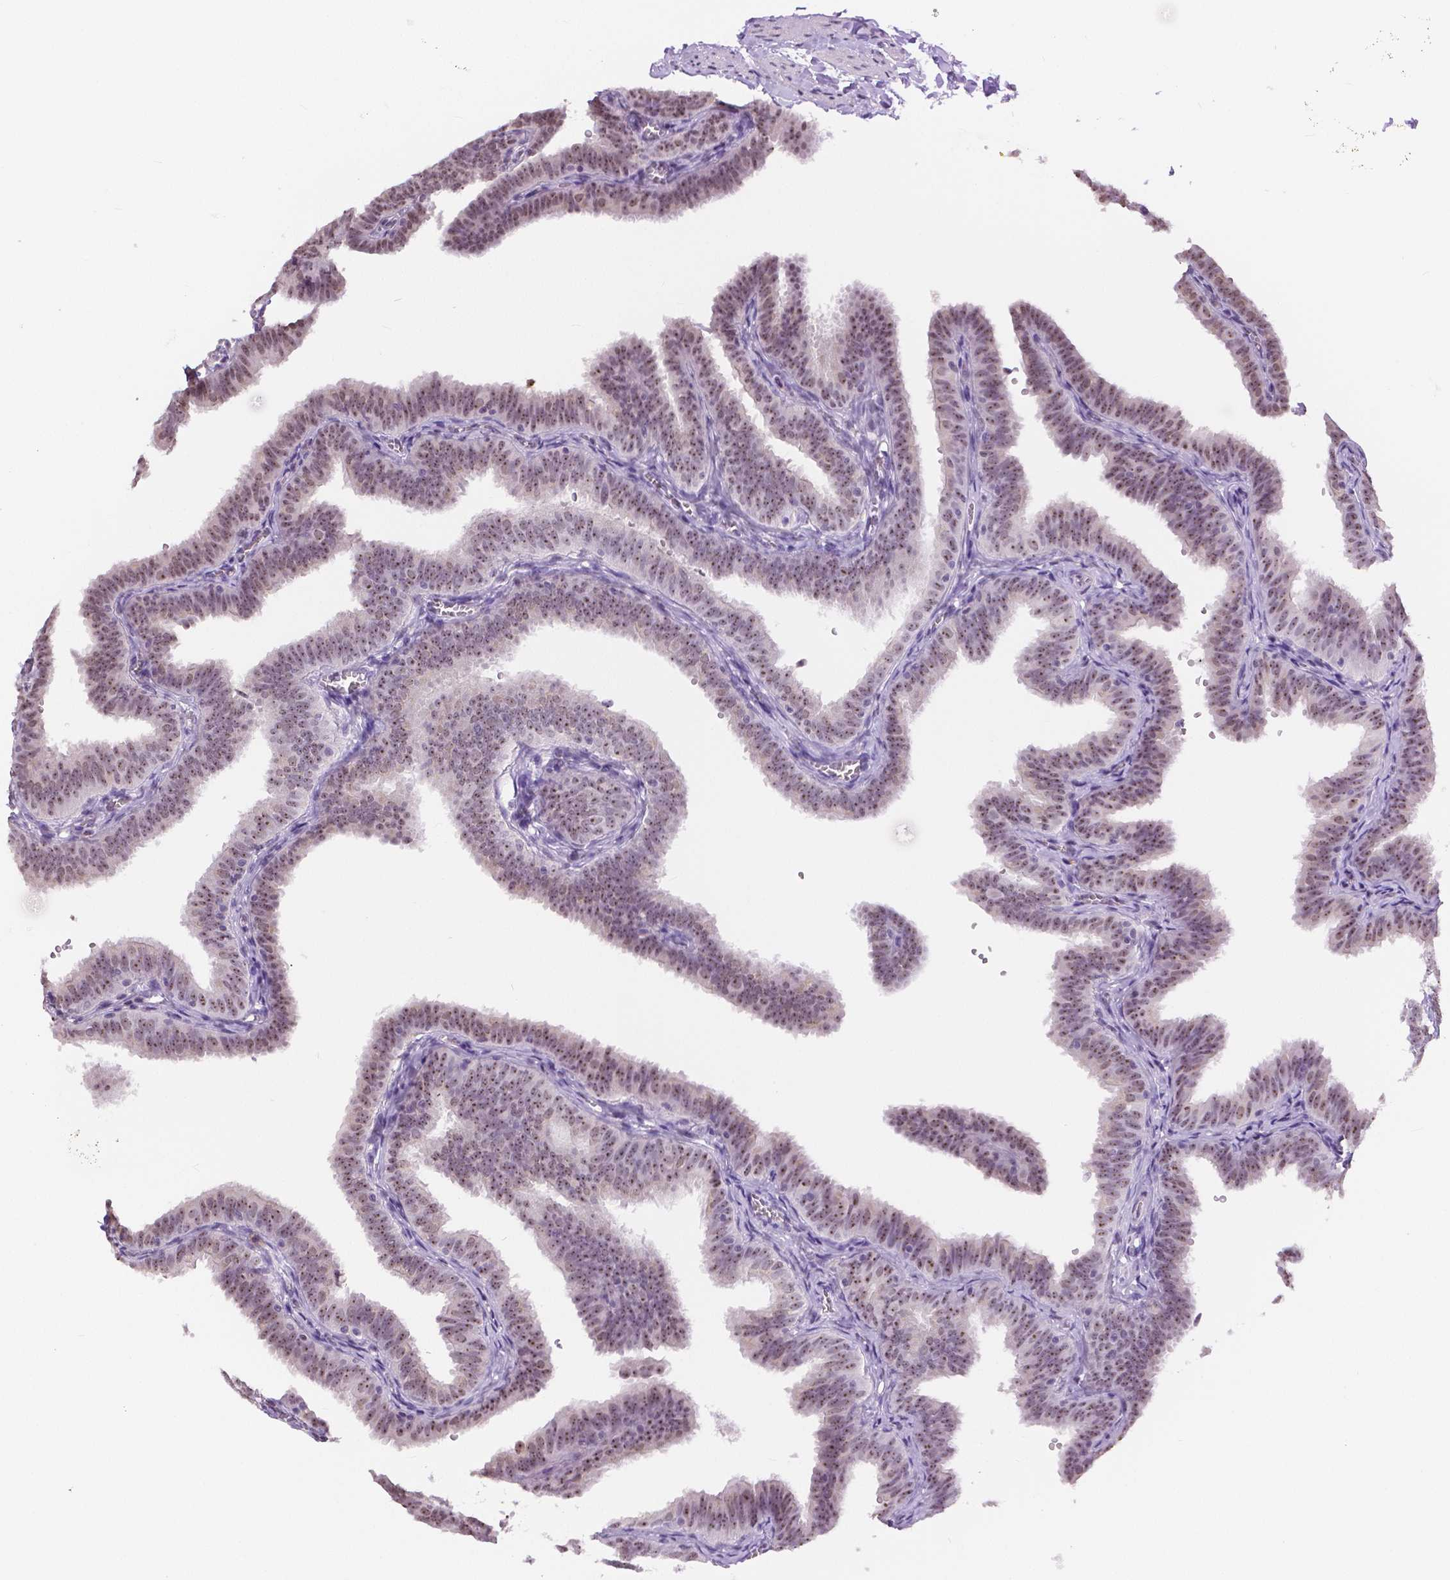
{"staining": {"intensity": "moderate", "quantity": ">75%", "location": "nuclear"}, "tissue": "fallopian tube", "cell_type": "Glandular cells", "image_type": "normal", "snomed": [{"axis": "morphology", "description": "Normal tissue, NOS"}, {"axis": "topography", "description": "Fallopian tube"}], "caption": "Protein analysis of normal fallopian tube exhibits moderate nuclear expression in about >75% of glandular cells.", "gene": "NHP2", "patient": {"sex": "female", "age": 25}}